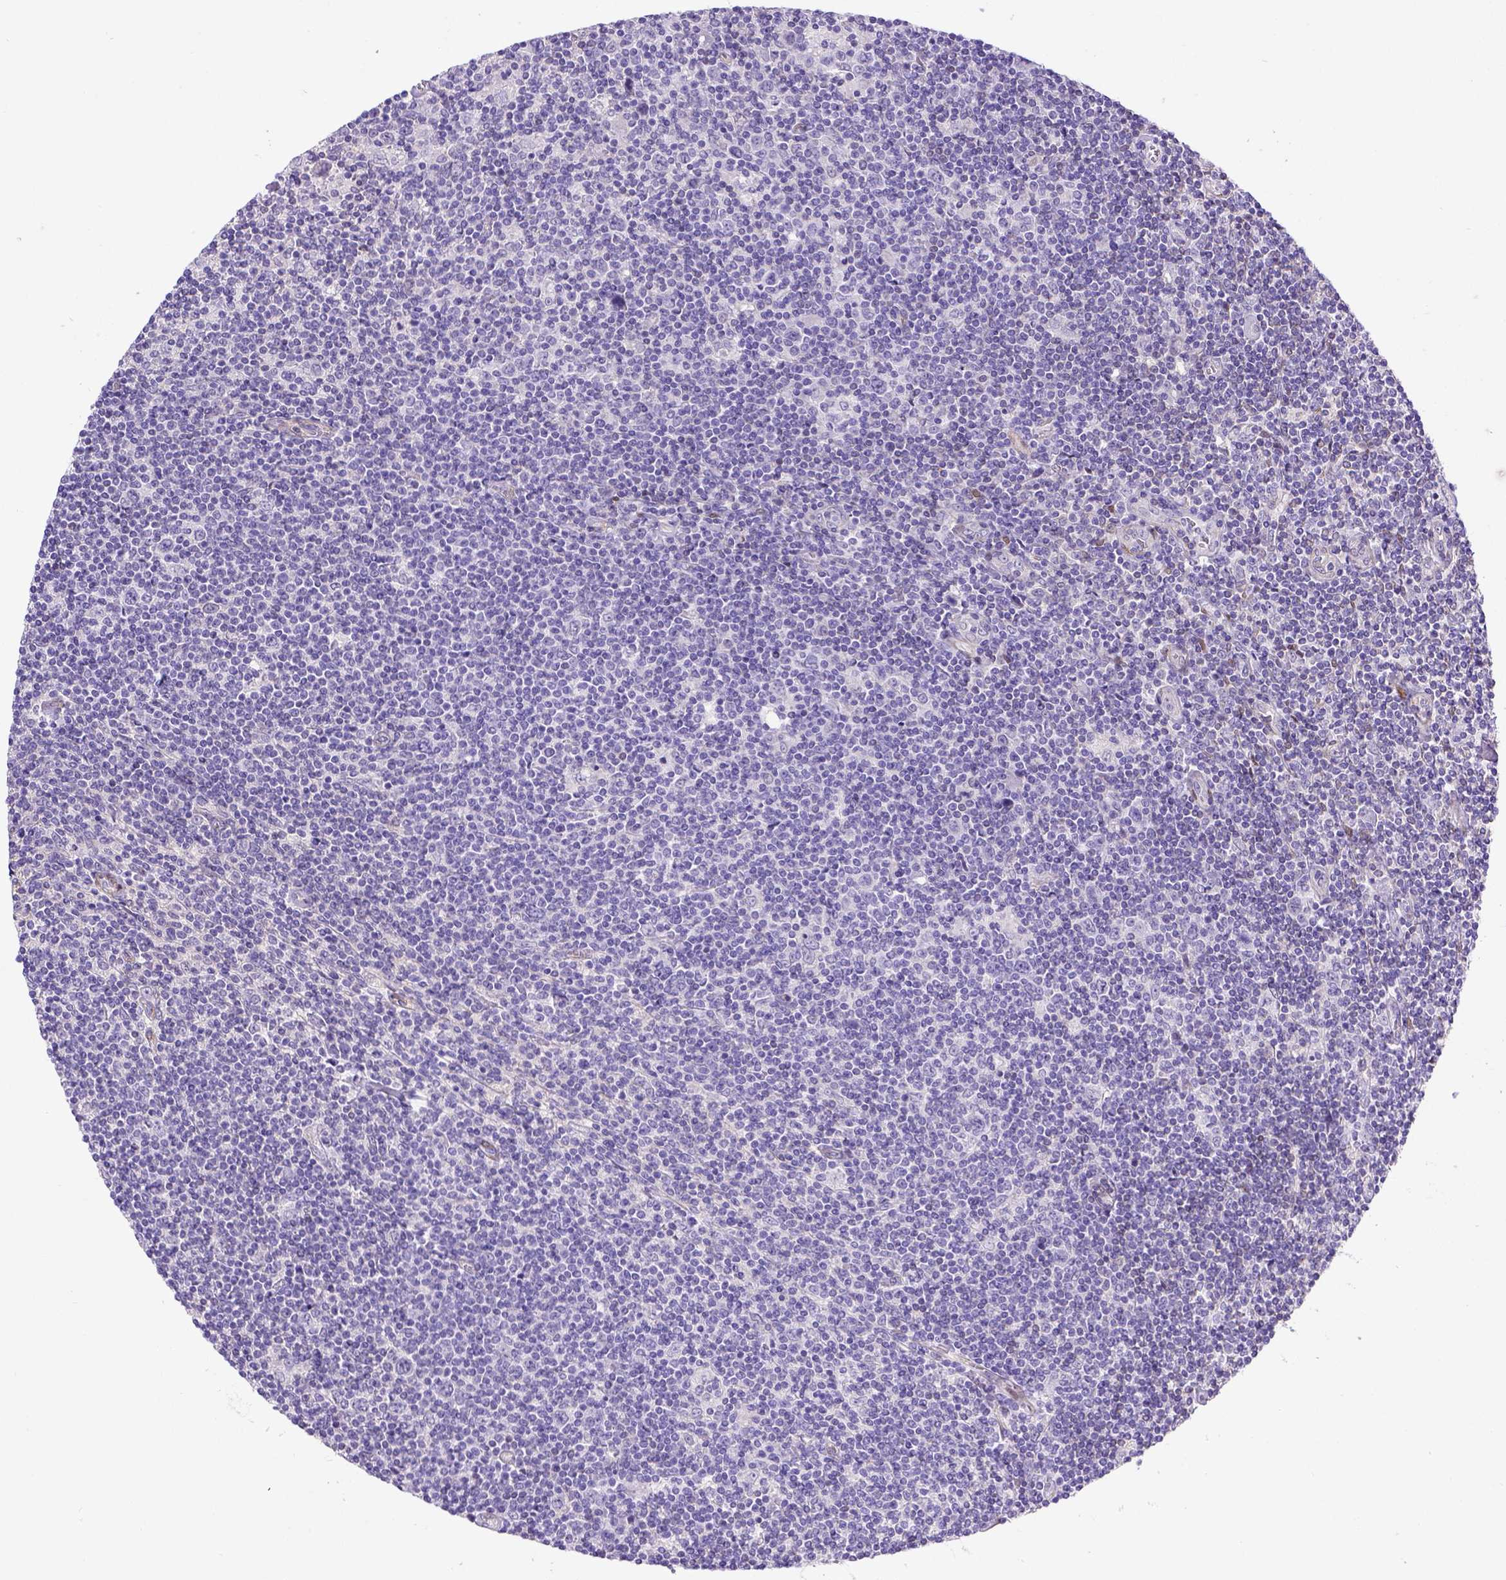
{"staining": {"intensity": "negative", "quantity": "none", "location": "none"}, "tissue": "lymphoma", "cell_type": "Tumor cells", "image_type": "cancer", "snomed": [{"axis": "morphology", "description": "Hodgkin's disease, NOS"}, {"axis": "topography", "description": "Lymph node"}], "caption": "High magnification brightfield microscopy of Hodgkin's disease stained with DAB (3,3'-diaminobenzidine) (brown) and counterstained with hematoxylin (blue): tumor cells show no significant positivity.", "gene": "BTN1A1", "patient": {"sex": "male", "age": 40}}